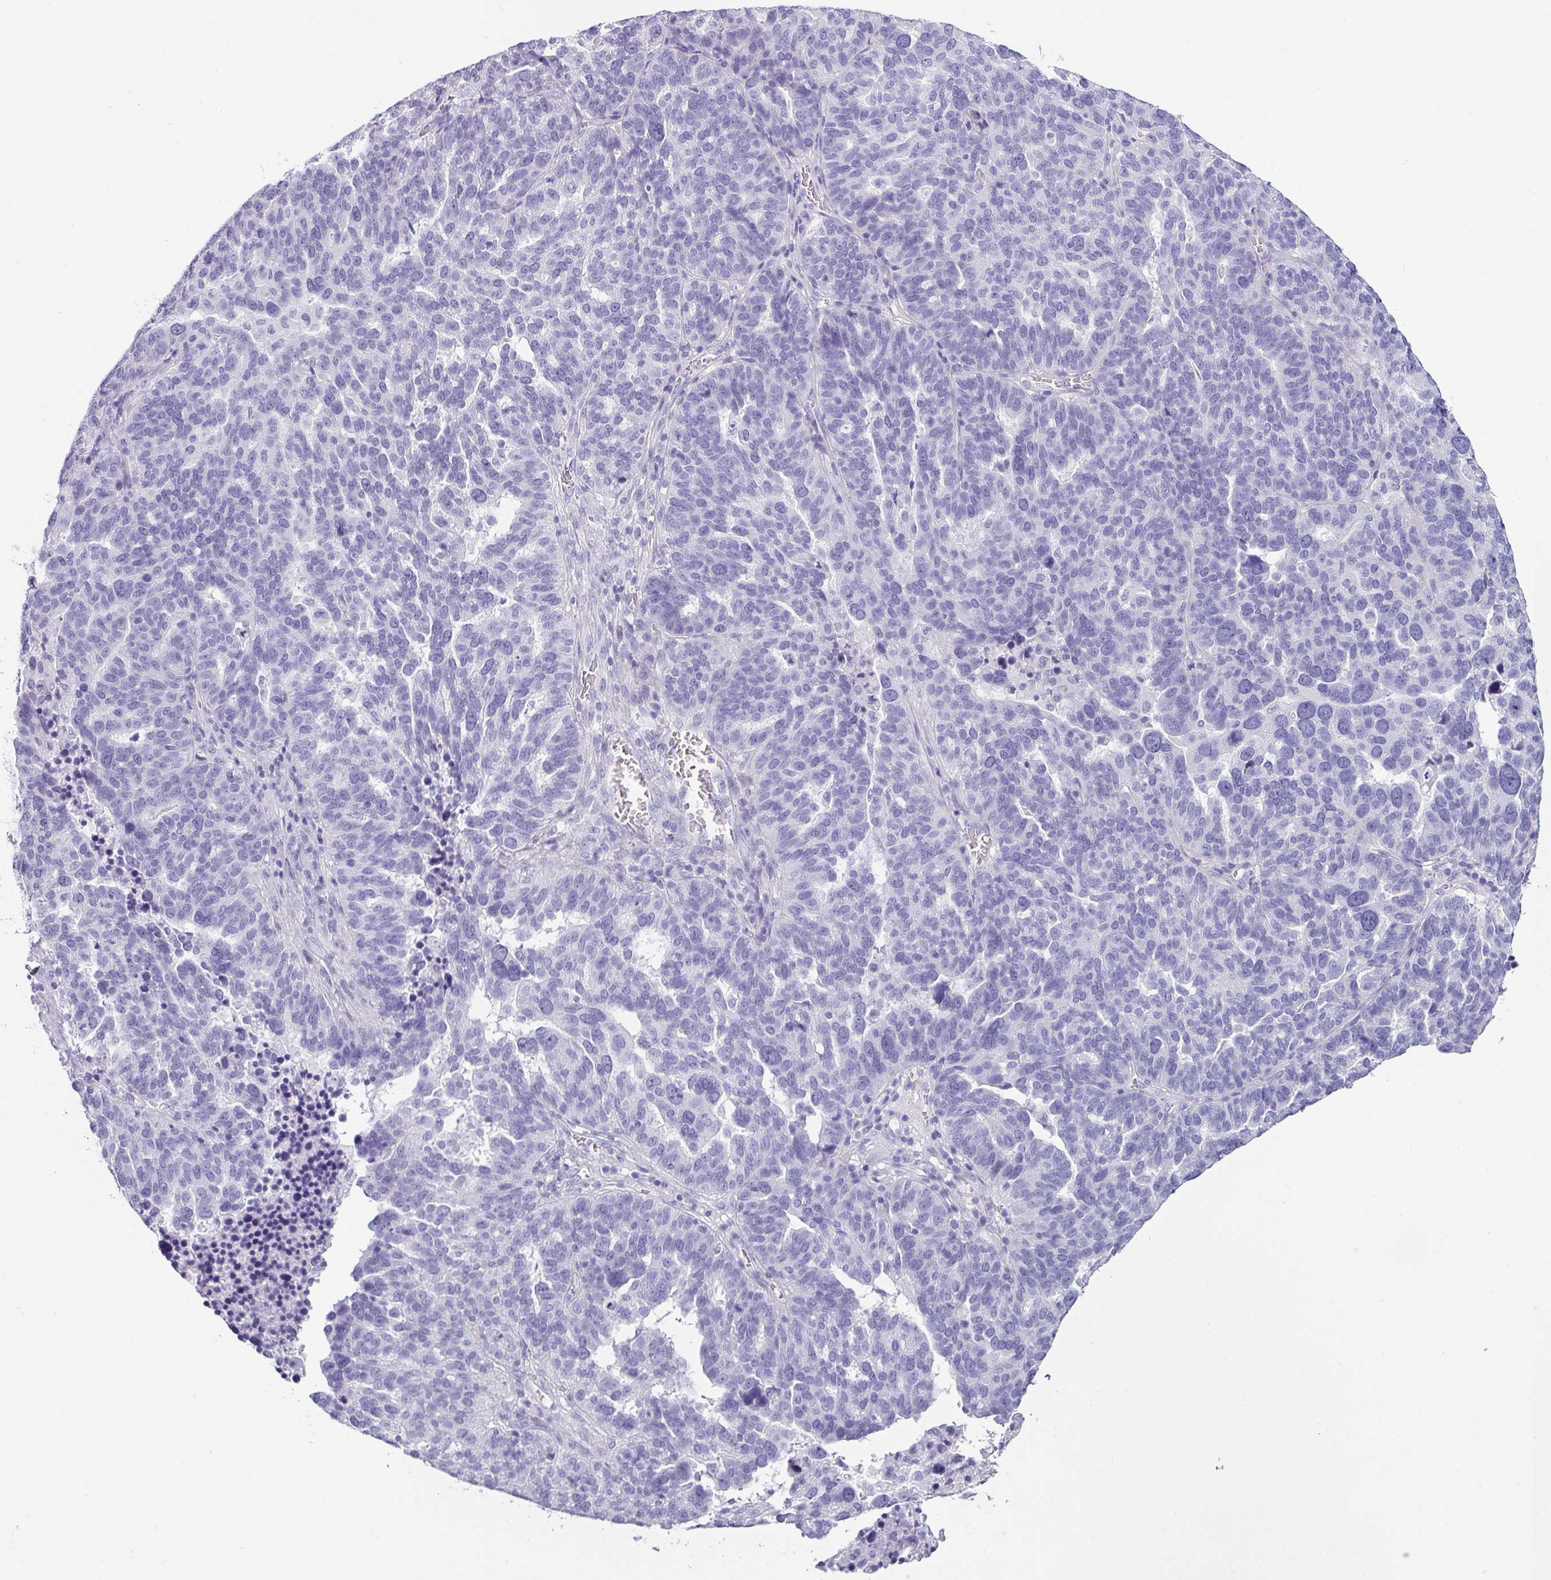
{"staining": {"intensity": "negative", "quantity": "none", "location": "none"}, "tissue": "ovarian cancer", "cell_type": "Tumor cells", "image_type": "cancer", "snomed": [{"axis": "morphology", "description": "Cystadenocarcinoma, serous, NOS"}, {"axis": "topography", "description": "Ovary"}], "caption": "Tumor cells show no significant positivity in ovarian cancer (serous cystadenocarcinoma).", "gene": "VCY1B", "patient": {"sex": "female", "age": 59}}